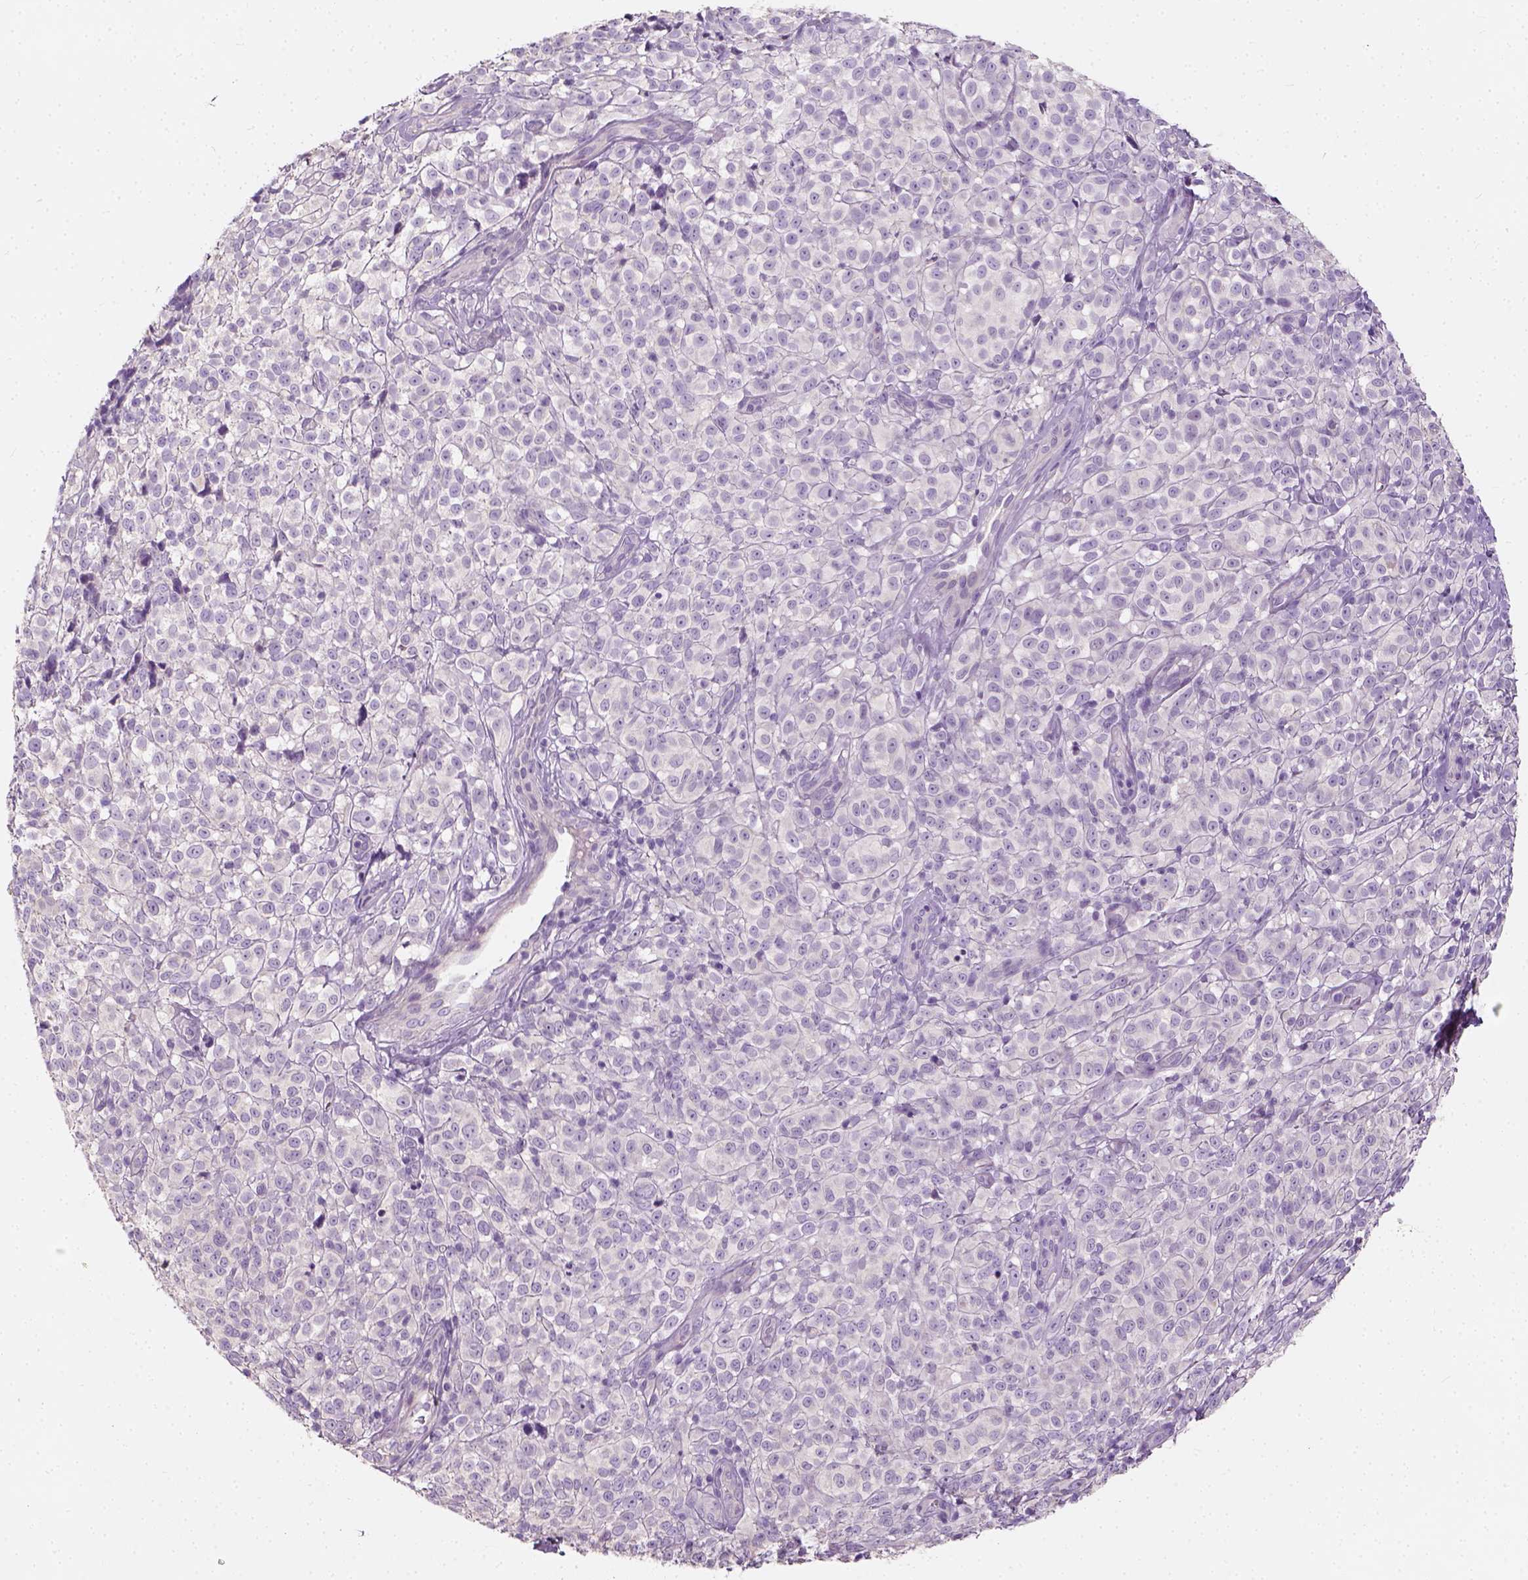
{"staining": {"intensity": "negative", "quantity": "none", "location": "none"}, "tissue": "melanoma", "cell_type": "Tumor cells", "image_type": "cancer", "snomed": [{"axis": "morphology", "description": "Malignant melanoma, NOS"}, {"axis": "topography", "description": "Skin"}], "caption": "High magnification brightfield microscopy of melanoma stained with DAB (3,3'-diaminobenzidine) (brown) and counterstained with hematoxylin (blue): tumor cells show no significant expression.", "gene": "DHCR24", "patient": {"sex": "male", "age": 85}}